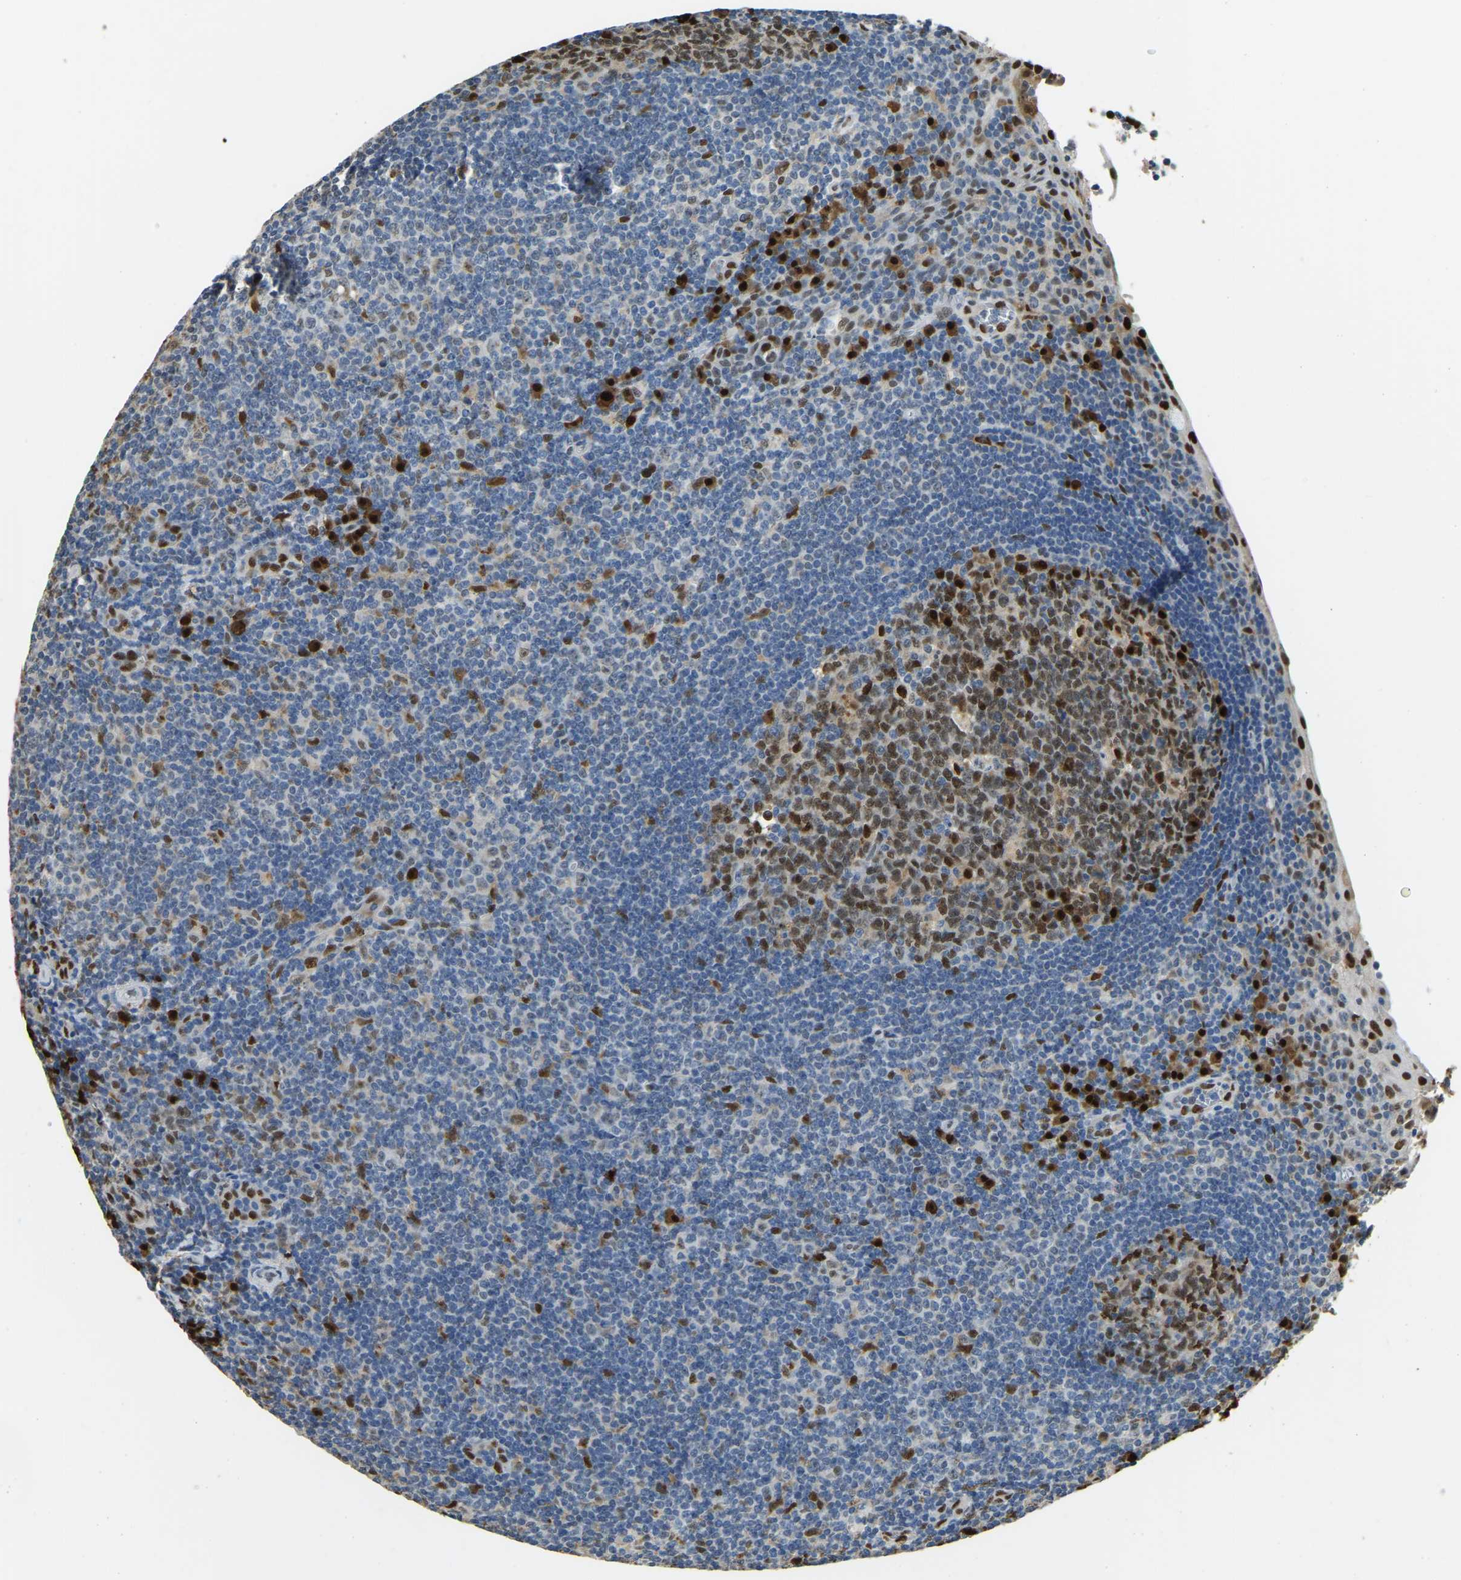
{"staining": {"intensity": "strong", "quantity": ">75%", "location": "cytoplasmic/membranous,nuclear"}, "tissue": "tonsil", "cell_type": "Germinal center cells", "image_type": "normal", "snomed": [{"axis": "morphology", "description": "Normal tissue, NOS"}, {"axis": "topography", "description": "Tonsil"}], "caption": "Protein expression analysis of unremarkable tonsil reveals strong cytoplasmic/membranous,nuclear positivity in approximately >75% of germinal center cells. The staining was performed using DAB (3,3'-diaminobenzidine) to visualize the protein expression in brown, while the nuclei were stained in blue with hematoxylin (Magnification: 20x).", "gene": "NANS", "patient": {"sex": "male", "age": 37}}